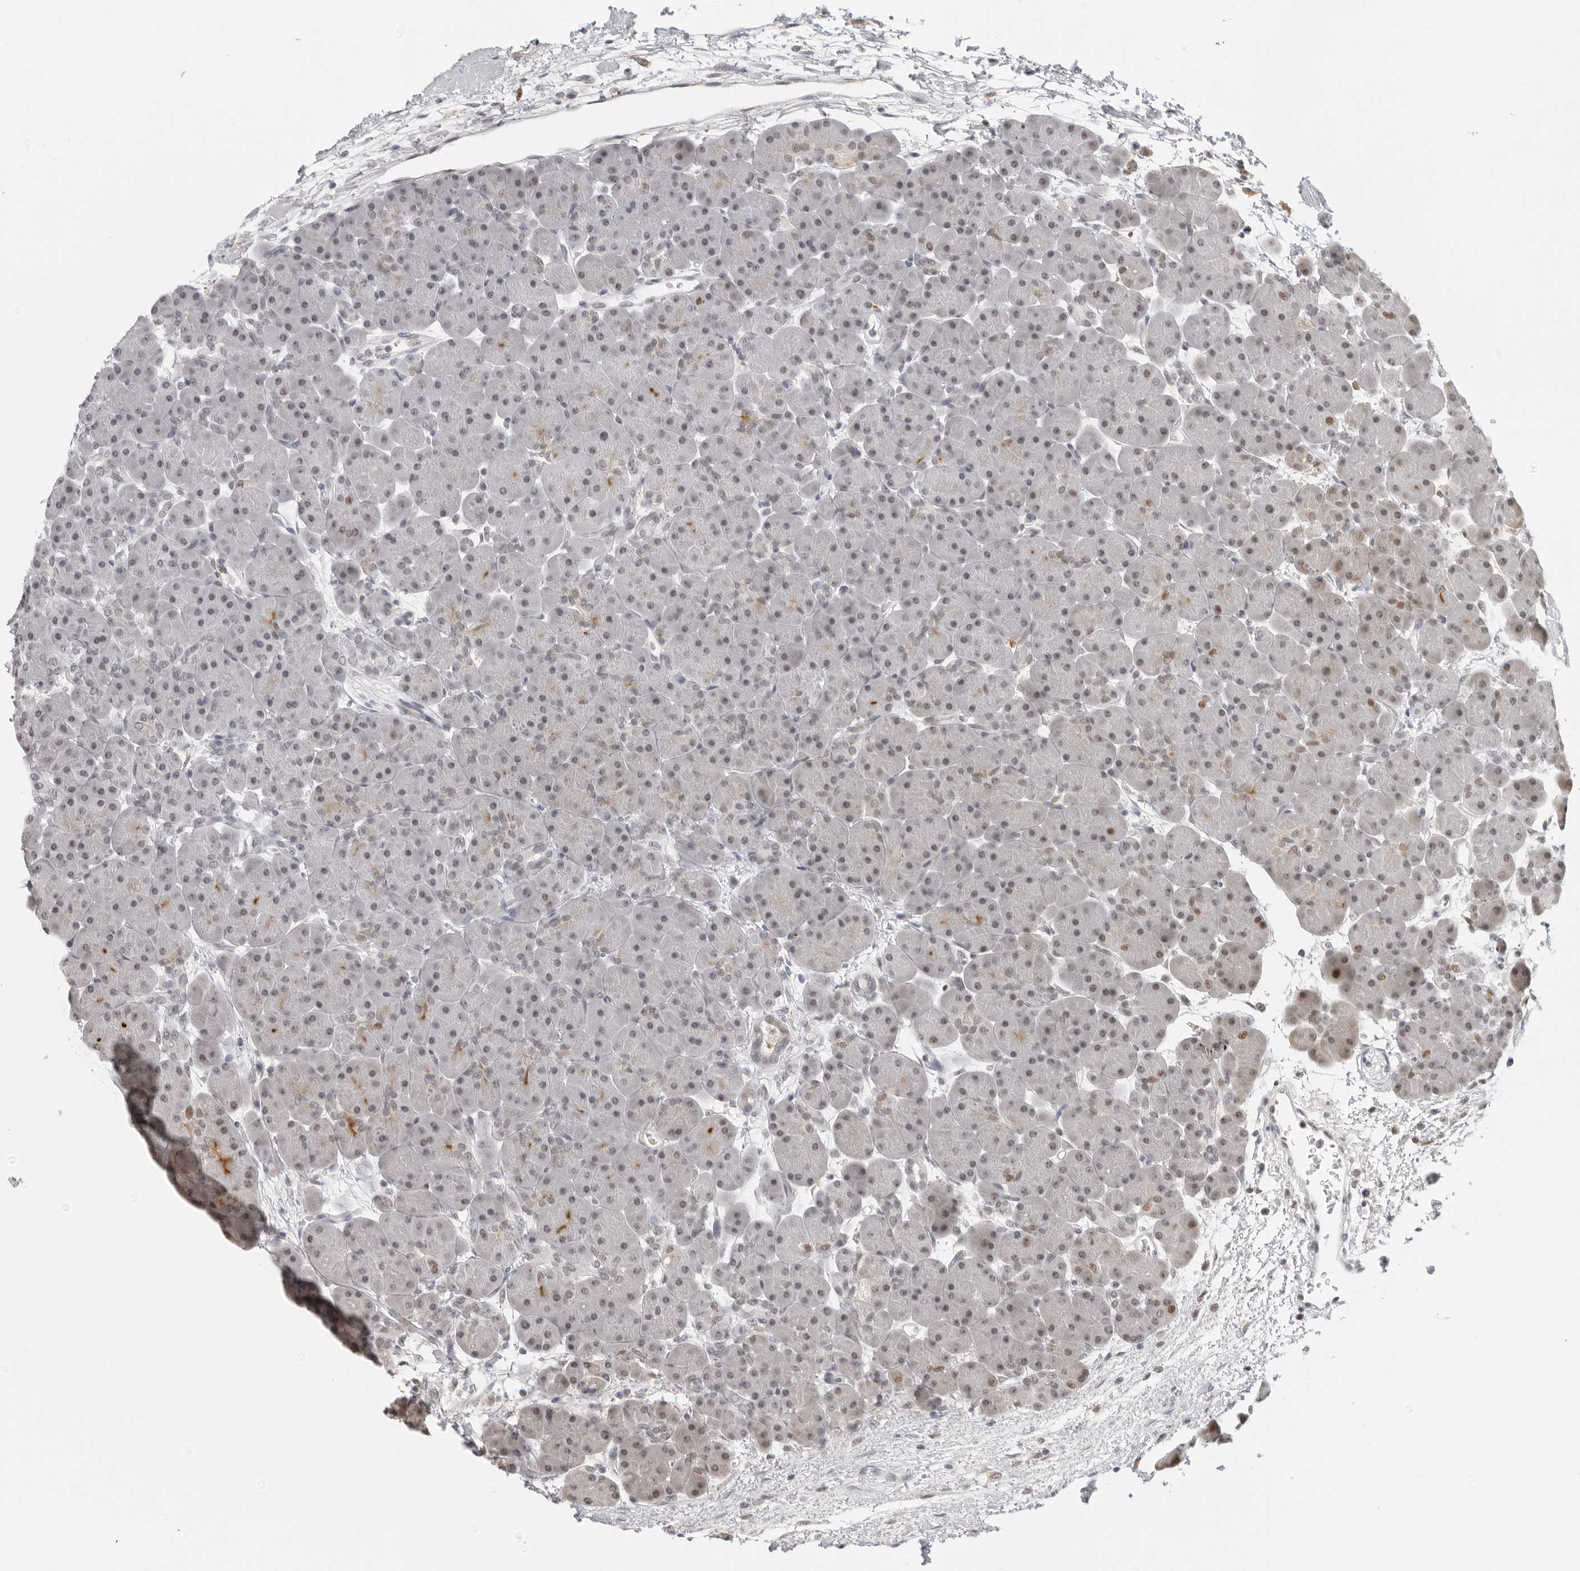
{"staining": {"intensity": "weak", "quantity": "25%-75%", "location": "nuclear"}, "tissue": "pancreas", "cell_type": "Exocrine glandular cells", "image_type": "normal", "snomed": [{"axis": "morphology", "description": "Normal tissue, NOS"}, {"axis": "topography", "description": "Pancreas"}], "caption": "Immunohistochemical staining of normal human pancreas displays 25%-75% levels of weak nuclear protein positivity in about 25%-75% of exocrine glandular cells.", "gene": "MSH6", "patient": {"sex": "male", "age": 66}}